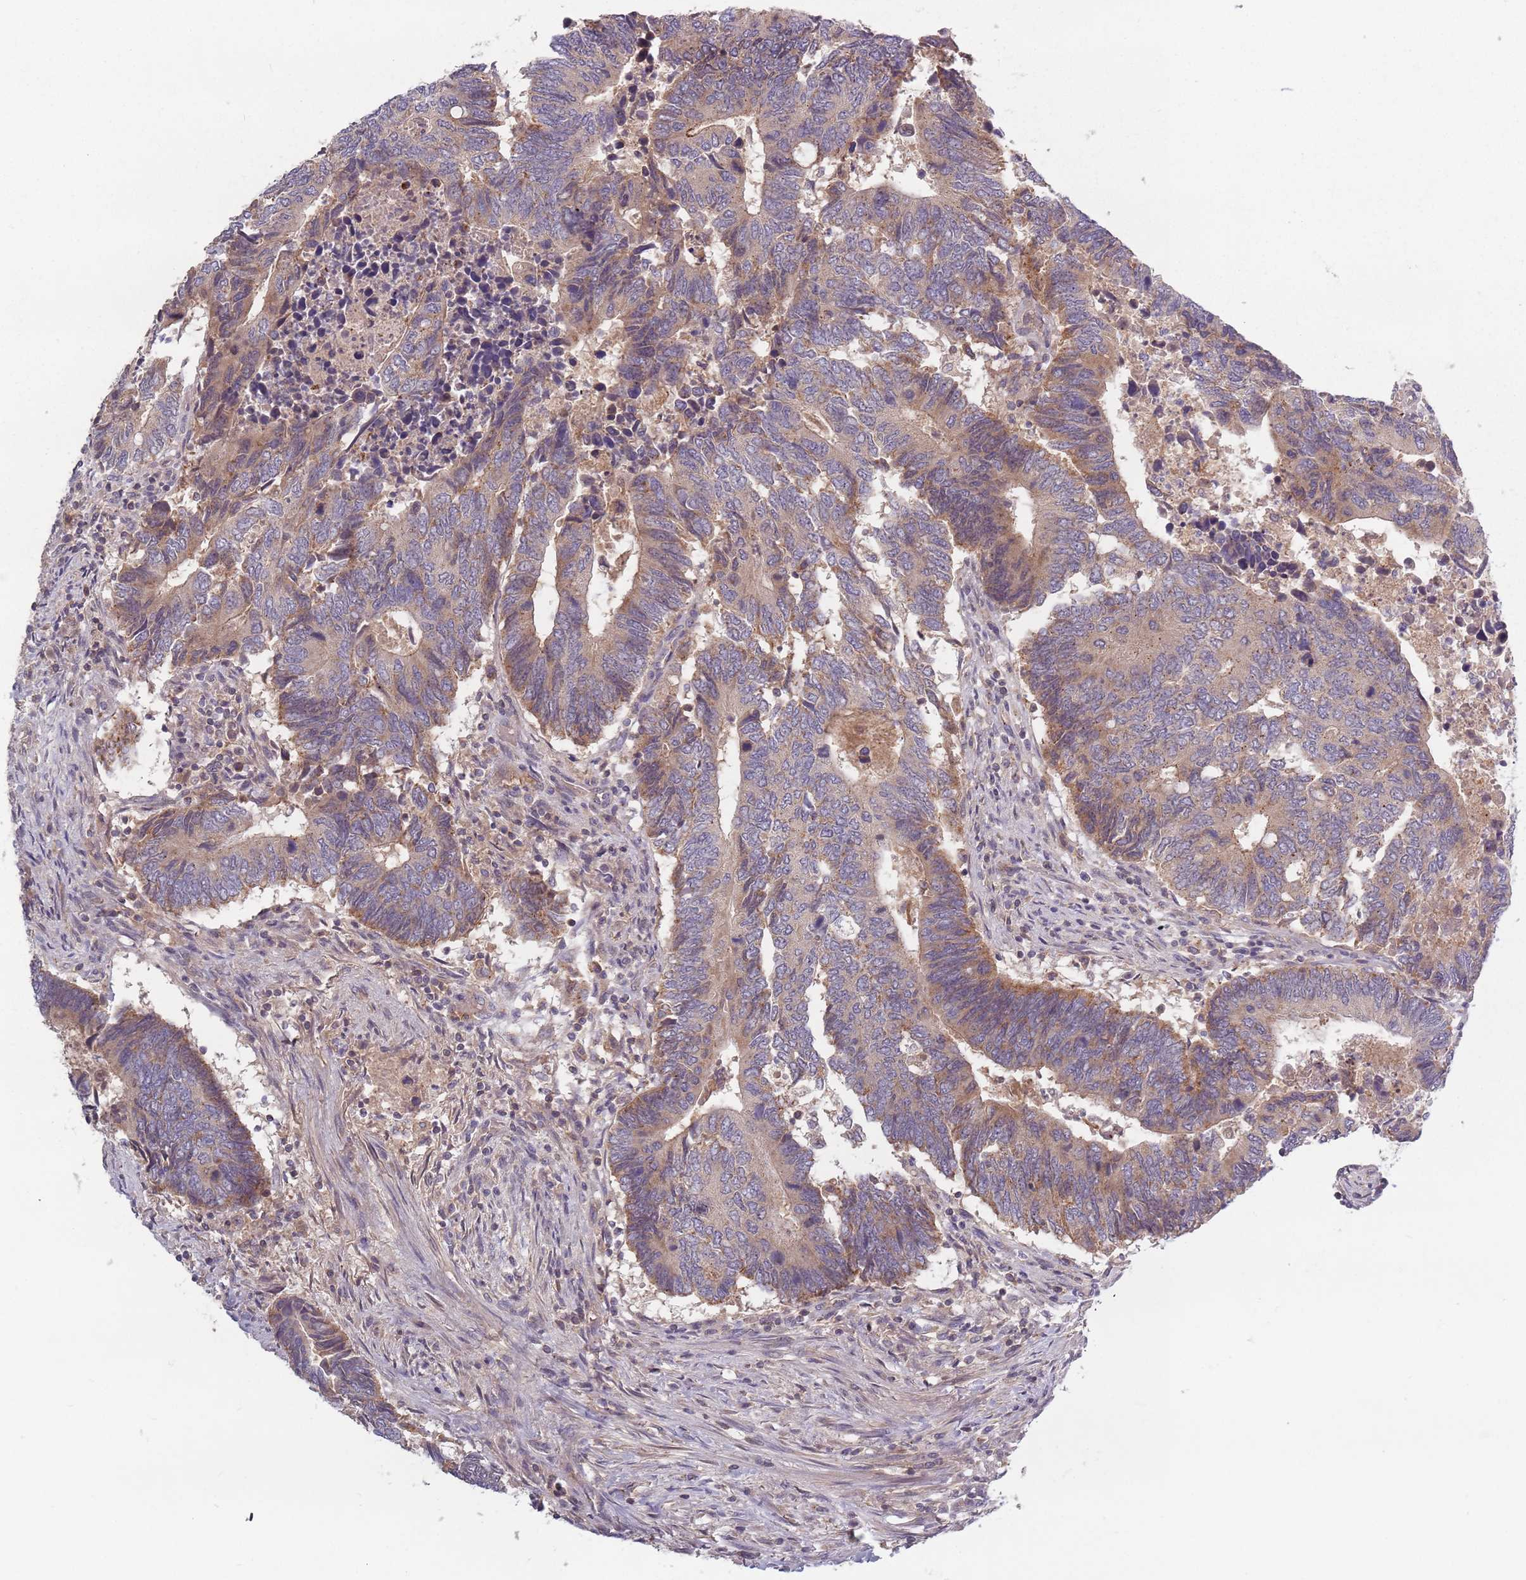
{"staining": {"intensity": "moderate", "quantity": "25%-75%", "location": "cytoplasmic/membranous"}, "tissue": "colorectal cancer", "cell_type": "Tumor cells", "image_type": "cancer", "snomed": [{"axis": "morphology", "description": "Adenocarcinoma, NOS"}, {"axis": "topography", "description": "Colon"}], "caption": "Protein expression analysis of colorectal cancer (adenocarcinoma) exhibits moderate cytoplasmic/membranous positivity in about 25%-75% of tumor cells. The staining was performed using DAB, with brown indicating positive protein expression. Nuclei are stained blue with hematoxylin.", "gene": "ASB13", "patient": {"sex": "male", "age": 87}}